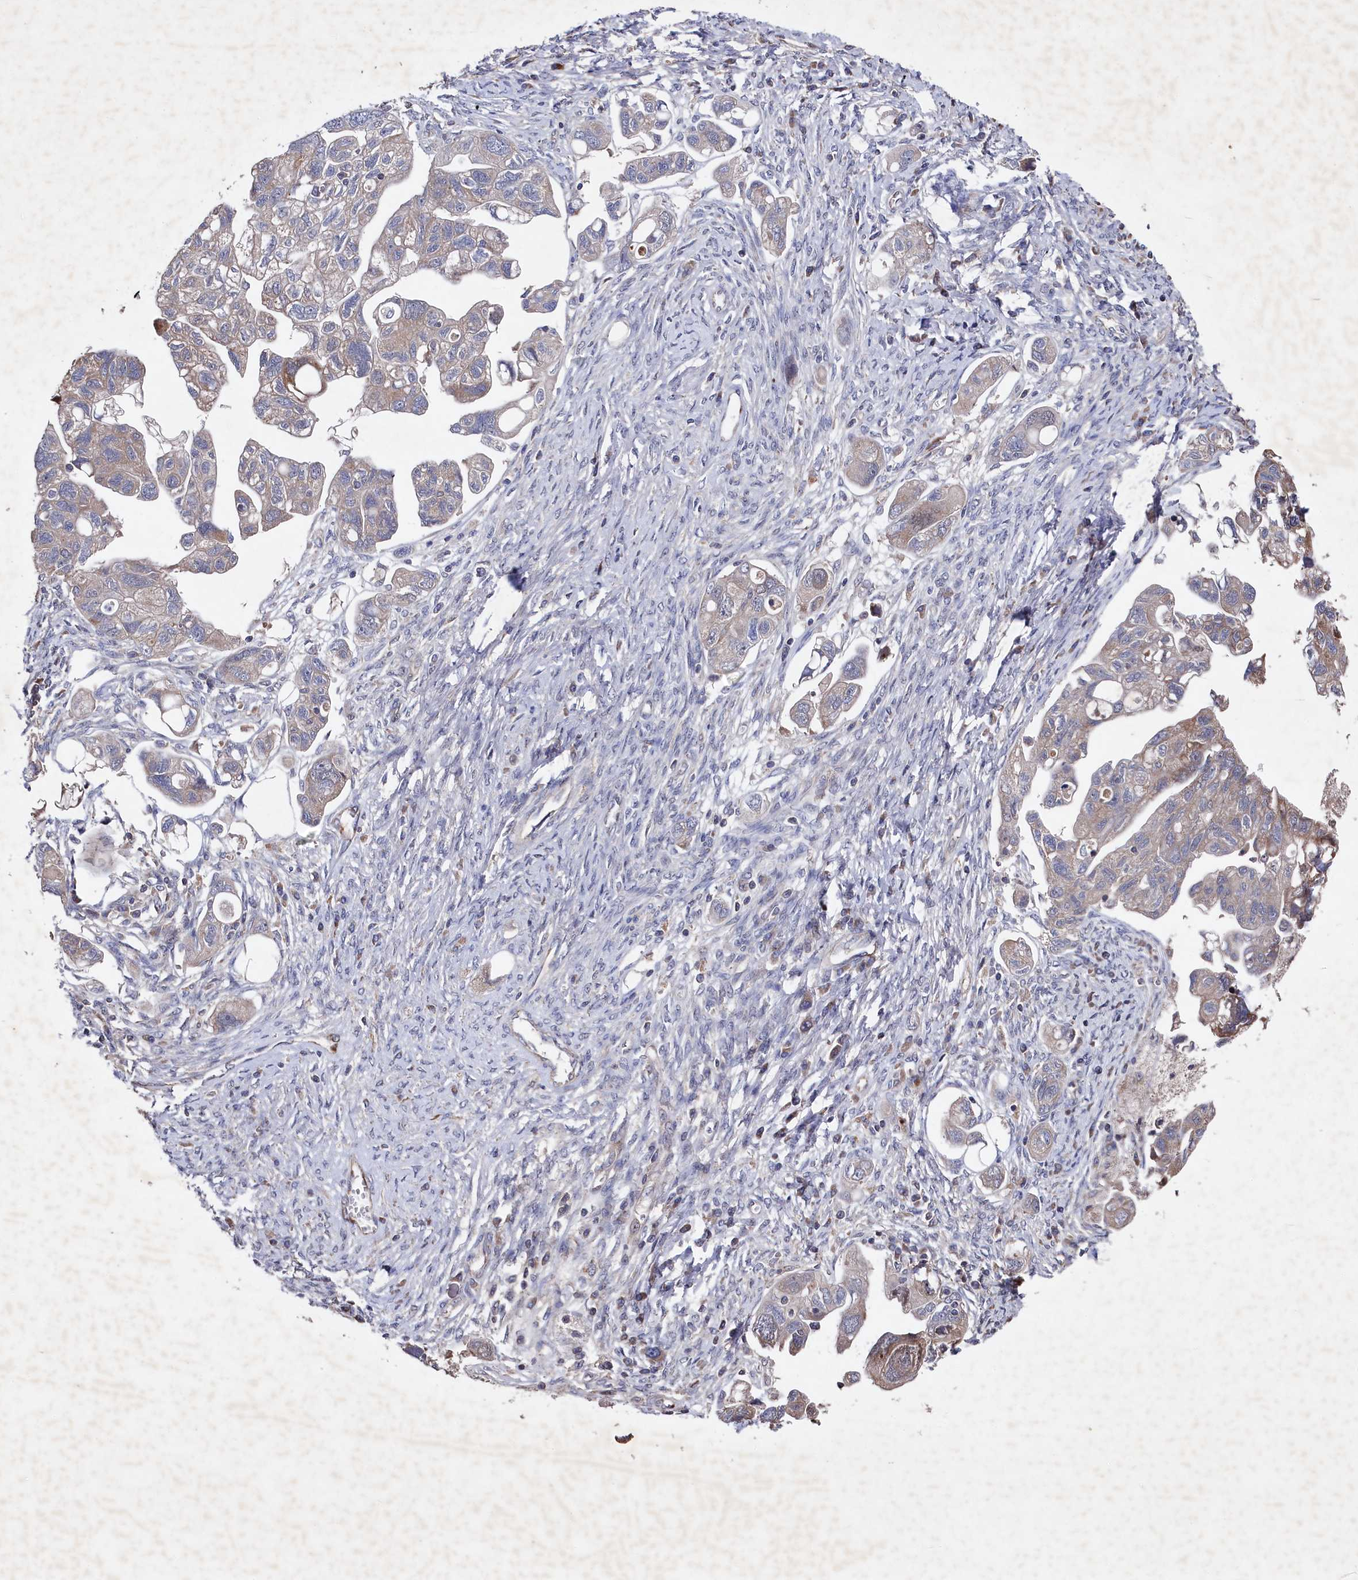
{"staining": {"intensity": "moderate", "quantity": "25%-75%", "location": "cytoplasmic/membranous"}, "tissue": "ovarian cancer", "cell_type": "Tumor cells", "image_type": "cancer", "snomed": [{"axis": "morphology", "description": "Carcinoma, NOS"}, {"axis": "morphology", "description": "Cystadenocarcinoma, serous, NOS"}, {"axis": "topography", "description": "Ovary"}], "caption": "High-power microscopy captured an immunohistochemistry (IHC) image of ovarian cancer (carcinoma), revealing moderate cytoplasmic/membranous positivity in about 25%-75% of tumor cells. The staining was performed using DAB to visualize the protein expression in brown, while the nuclei were stained in blue with hematoxylin (Magnification: 20x).", "gene": "SUPV3L1", "patient": {"sex": "female", "age": 69}}